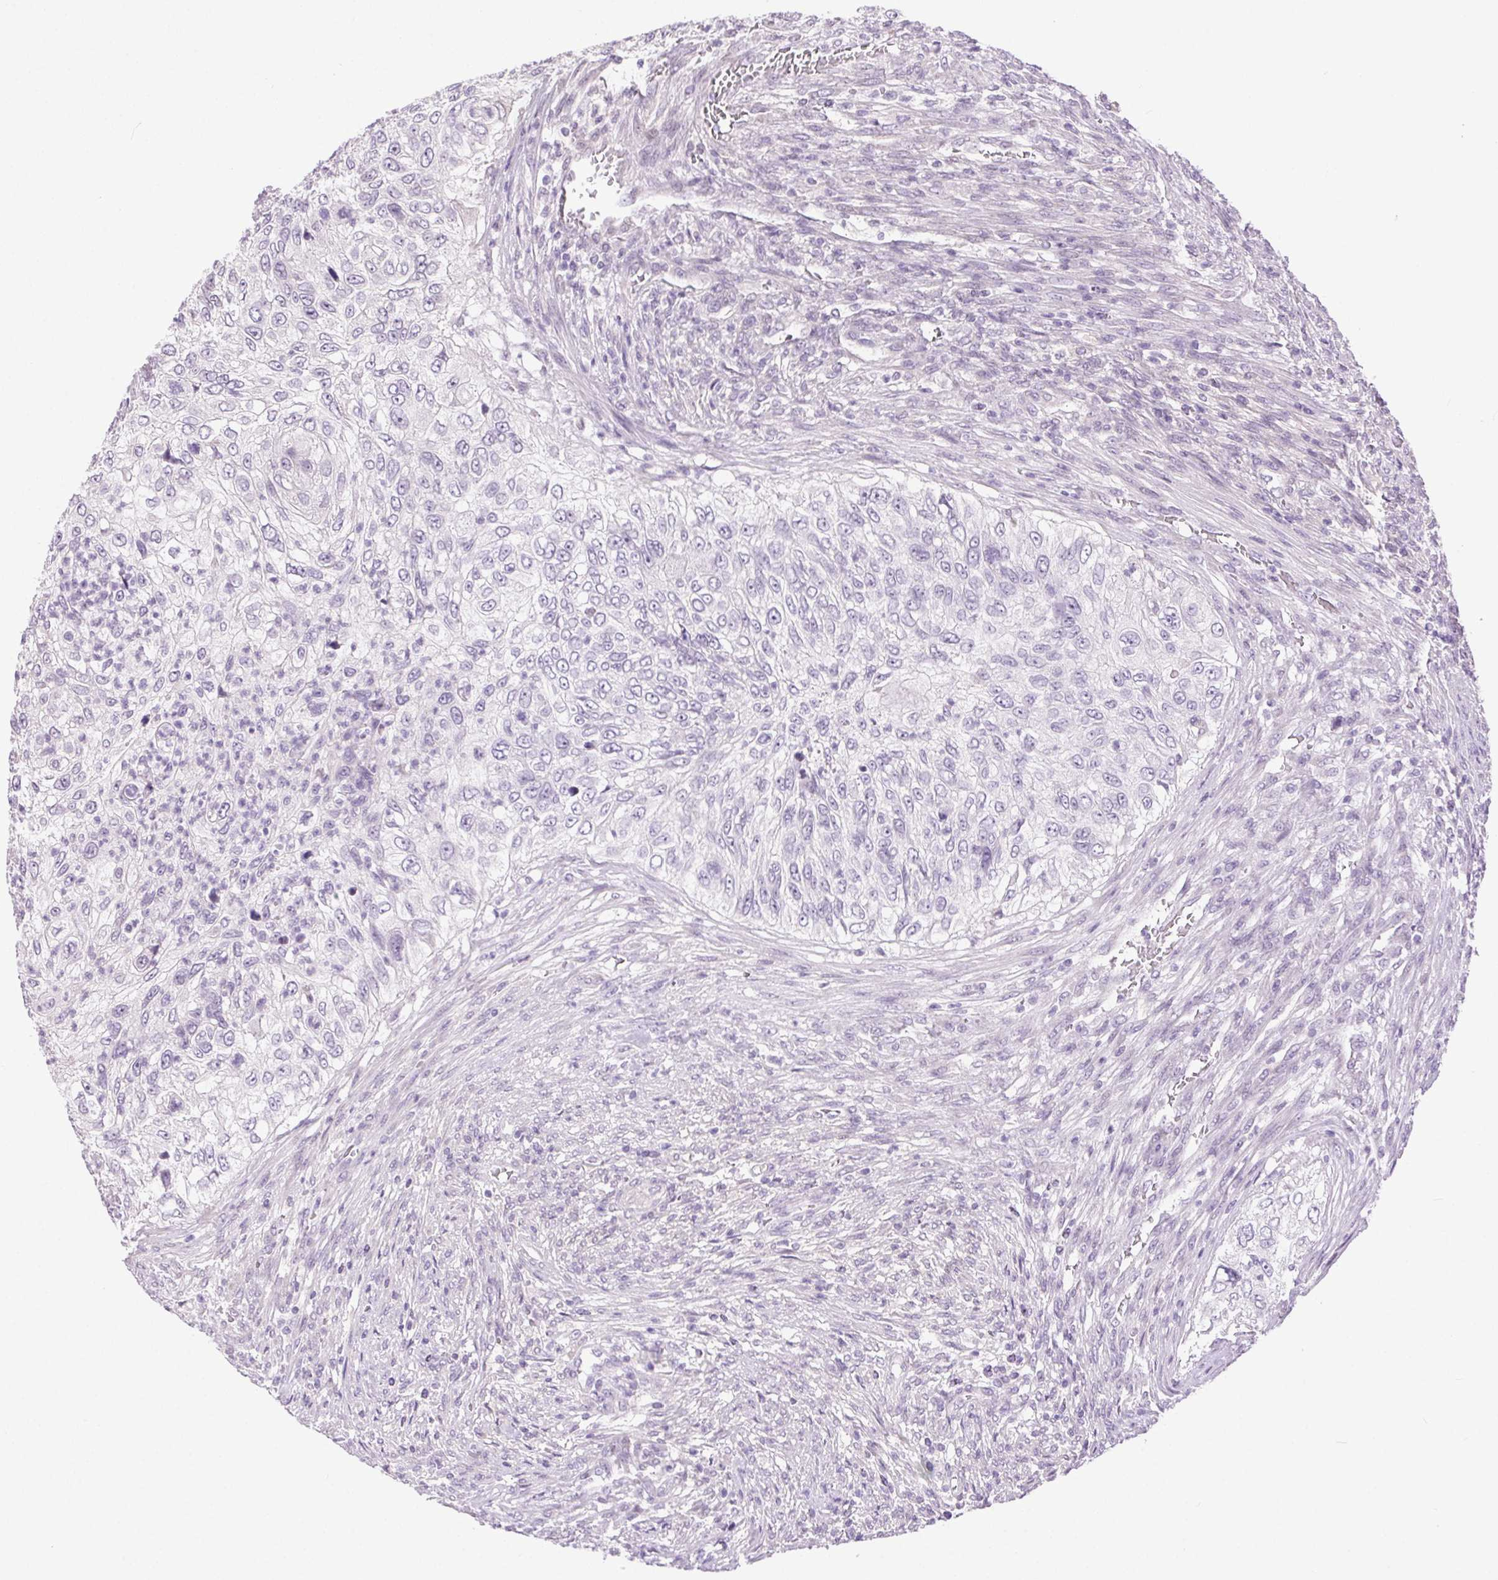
{"staining": {"intensity": "negative", "quantity": "none", "location": "none"}, "tissue": "urothelial cancer", "cell_type": "Tumor cells", "image_type": "cancer", "snomed": [{"axis": "morphology", "description": "Urothelial carcinoma, High grade"}, {"axis": "topography", "description": "Urinary bladder"}], "caption": "Tumor cells are negative for brown protein staining in high-grade urothelial carcinoma.", "gene": "SYT11", "patient": {"sex": "female", "age": 60}}